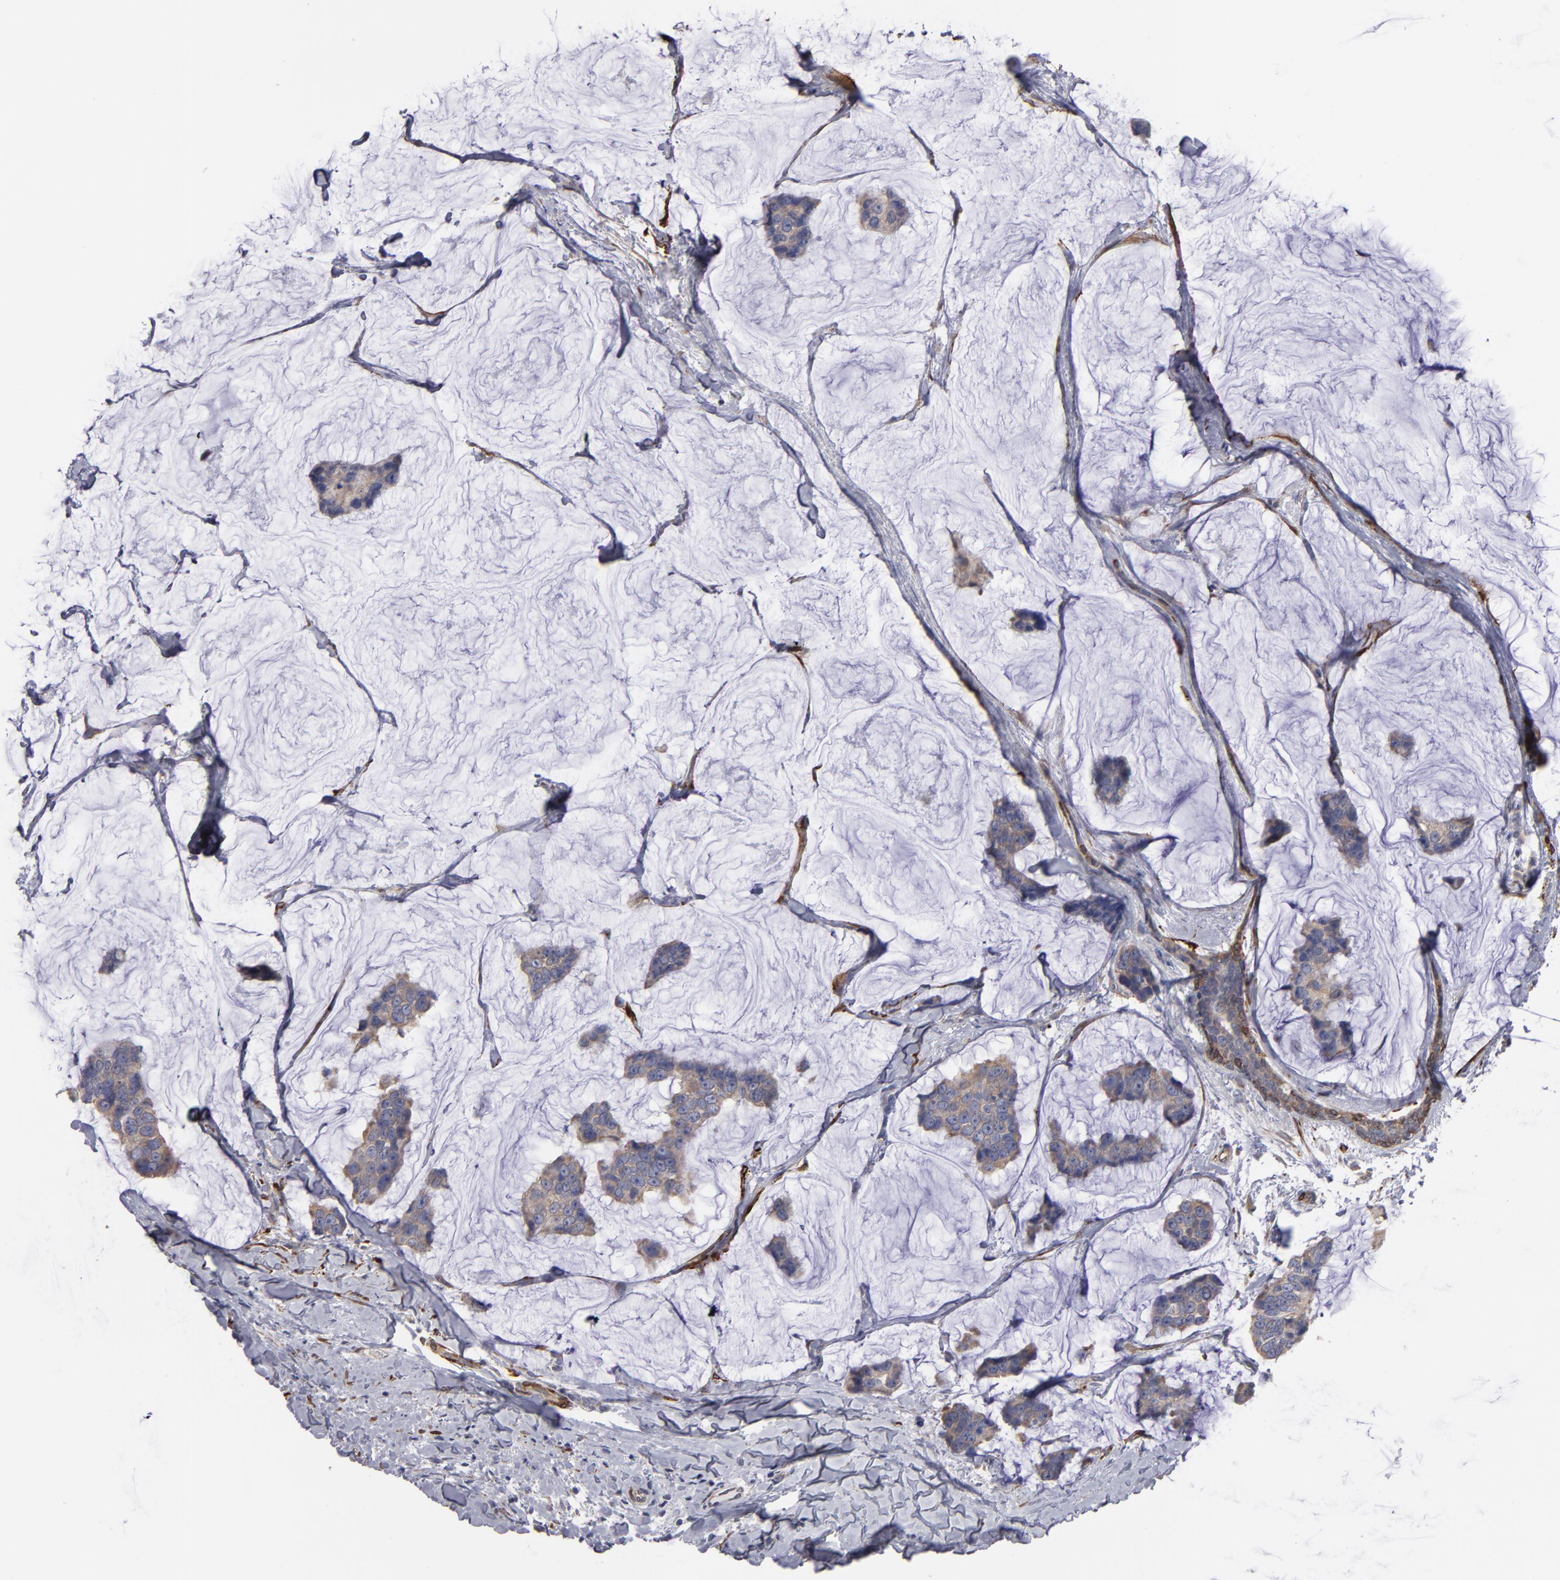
{"staining": {"intensity": "weak", "quantity": ">75%", "location": "cytoplasmic/membranous"}, "tissue": "breast cancer", "cell_type": "Tumor cells", "image_type": "cancer", "snomed": [{"axis": "morphology", "description": "Normal tissue, NOS"}, {"axis": "morphology", "description": "Duct carcinoma"}, {"axis": "topography", "description": "Breast"}], "caption": "This image shows immunohistochemistry (IHC) staining of human breast intraductal carcinoma, with low weak cytoplasmic/membranous positivity in about >75% of tumor cells.", "gene": "SLMAP", "patient": {"sex": "female", "age": 50}}